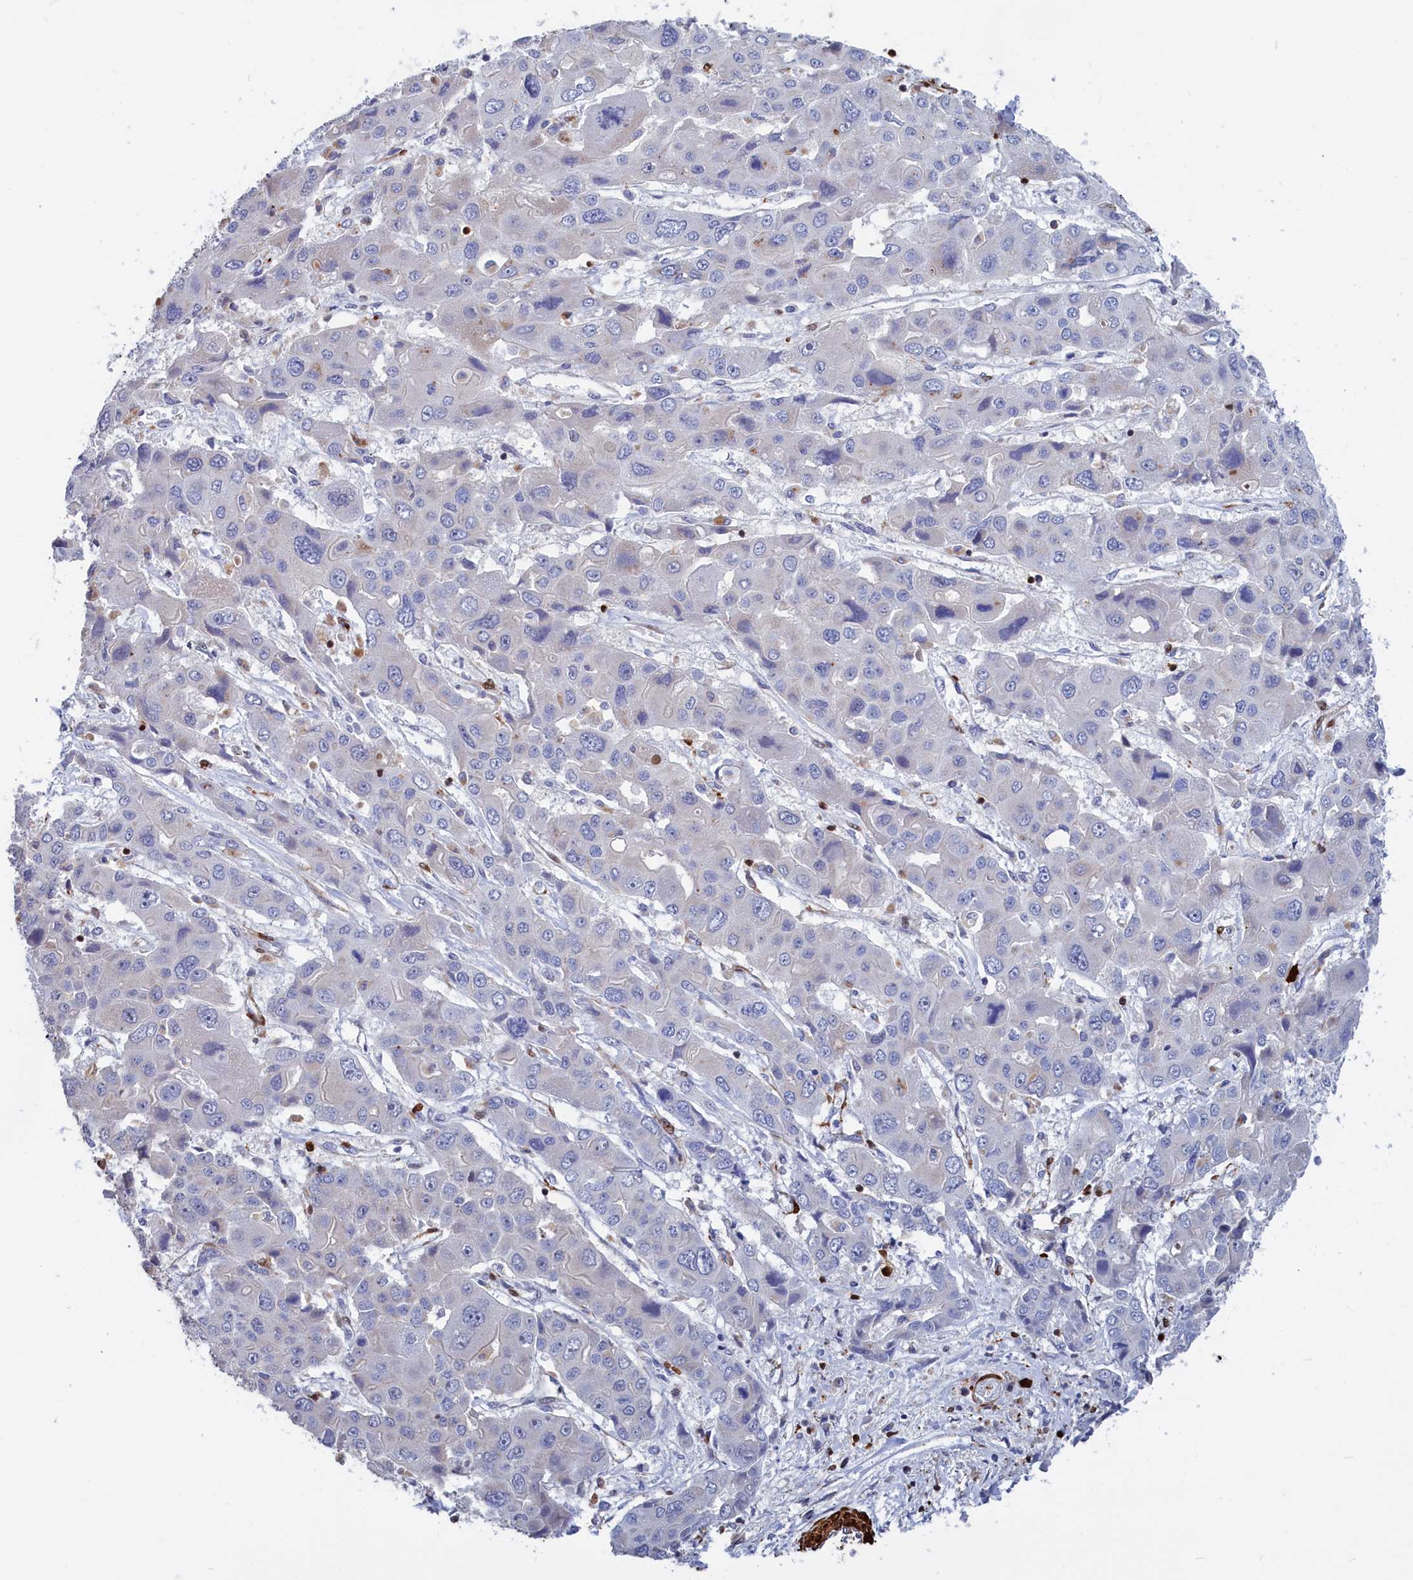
{"staining": {"intensity": "negative", "quantity": "none", "location": "none"}, "tissue": "liver cancer", "cell_type": "Tumor cells", "image_type": "cancer", "snomed": [{"axis": "morphology", "description": "Cholangiocarcinoma"}, {"axis": "topography", "description": "Liver"}], "caption": "Immunohistochemistry of human cholangiocarcinoma (liver) displays no positivity in tumor cells.", "gene": "CRIP1", "patient": {"sex": "male", "age": 67}}